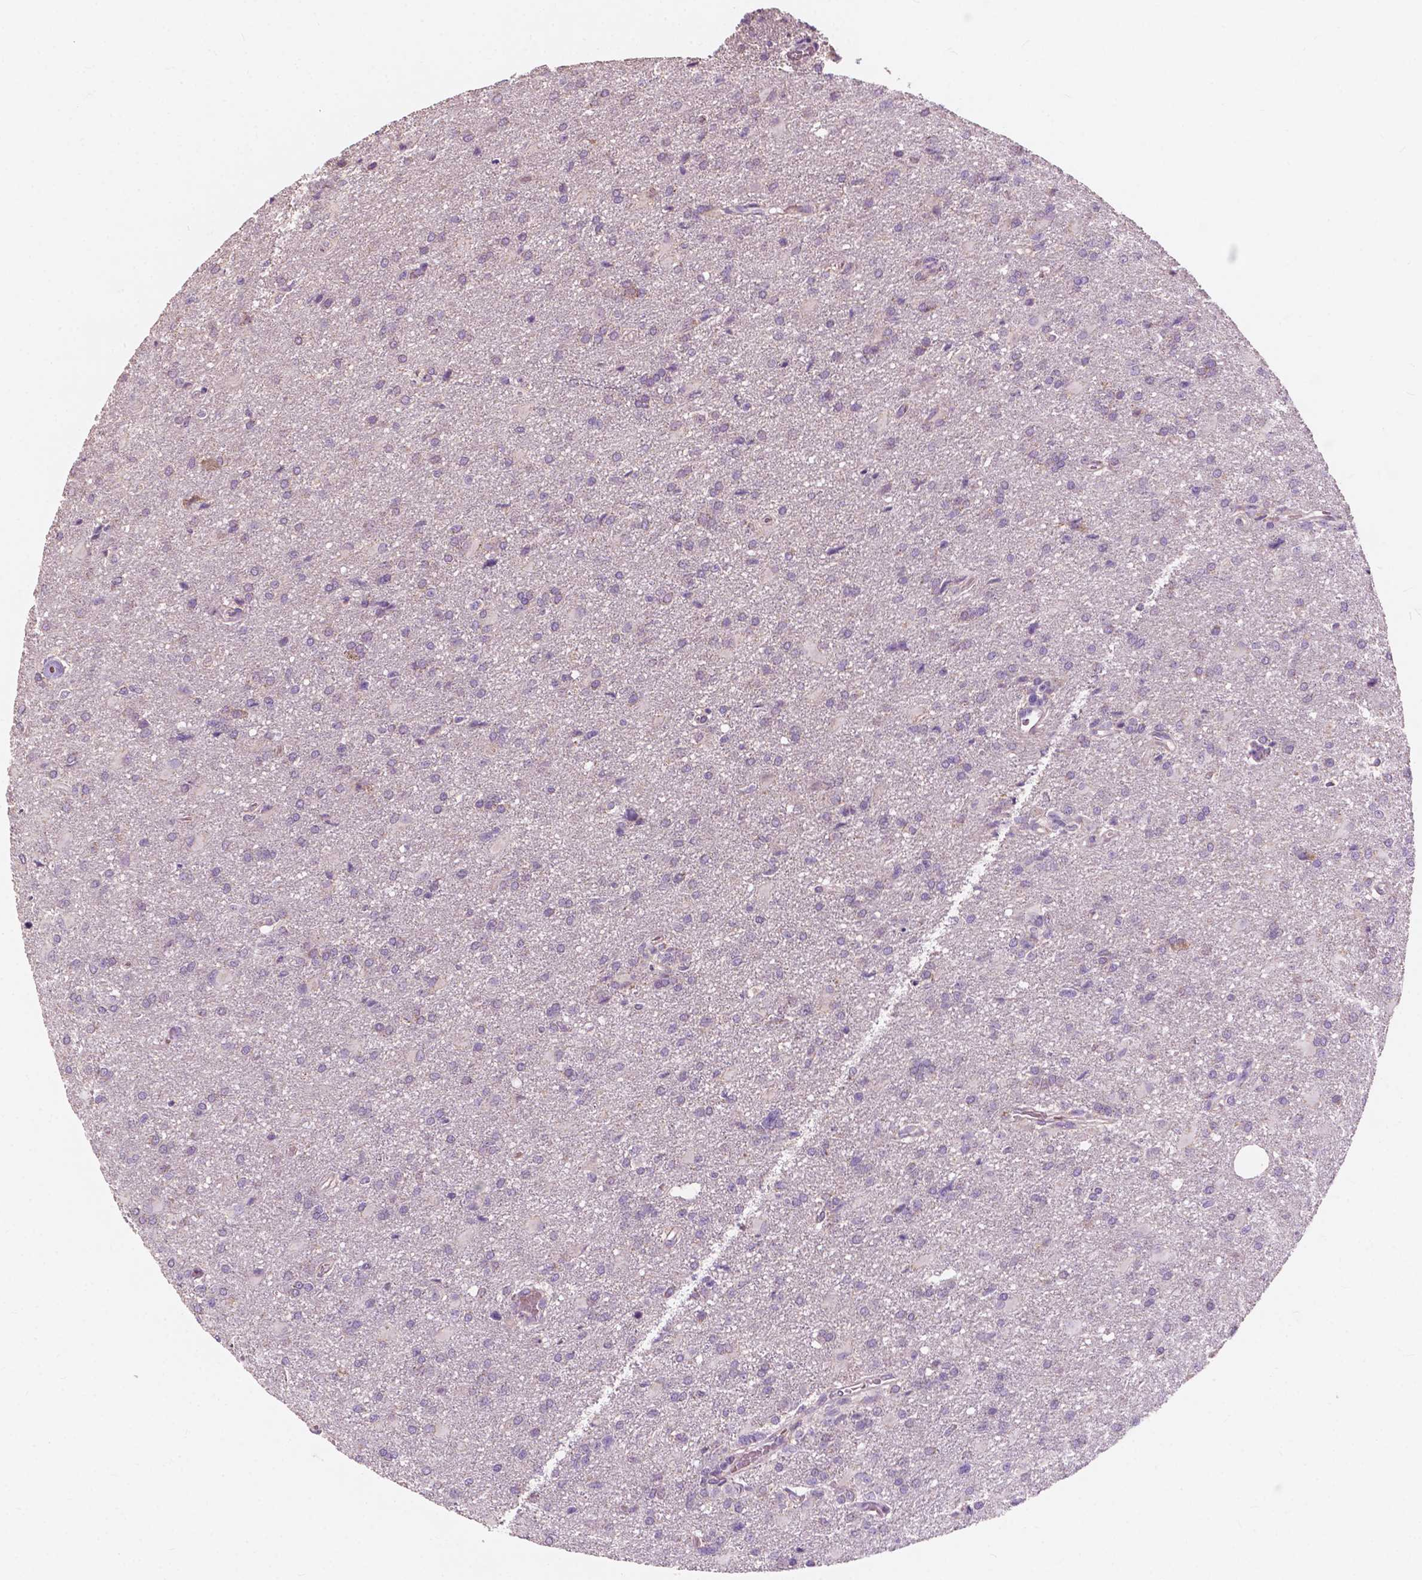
{"staining": {"intensity": "negative", "quantity": "none", "location": "none"}, "tissue": "glioma", "cell_type": "Tumor cells", "image_type": "cancer", "snomed": [{"axis": "morphology", "description": "Glioma, malignant, High grade"}, {"axis": "topography", "description": "Brain"}], "caption": "An immunohistochemistry (IHC) image of malignant glioma (high-grade) is shown. There is no staining in tumor cells of malignant glioma (high-grade).", "gene": "NDUFS1", "patient": {"sex": "male", "age": 68}}